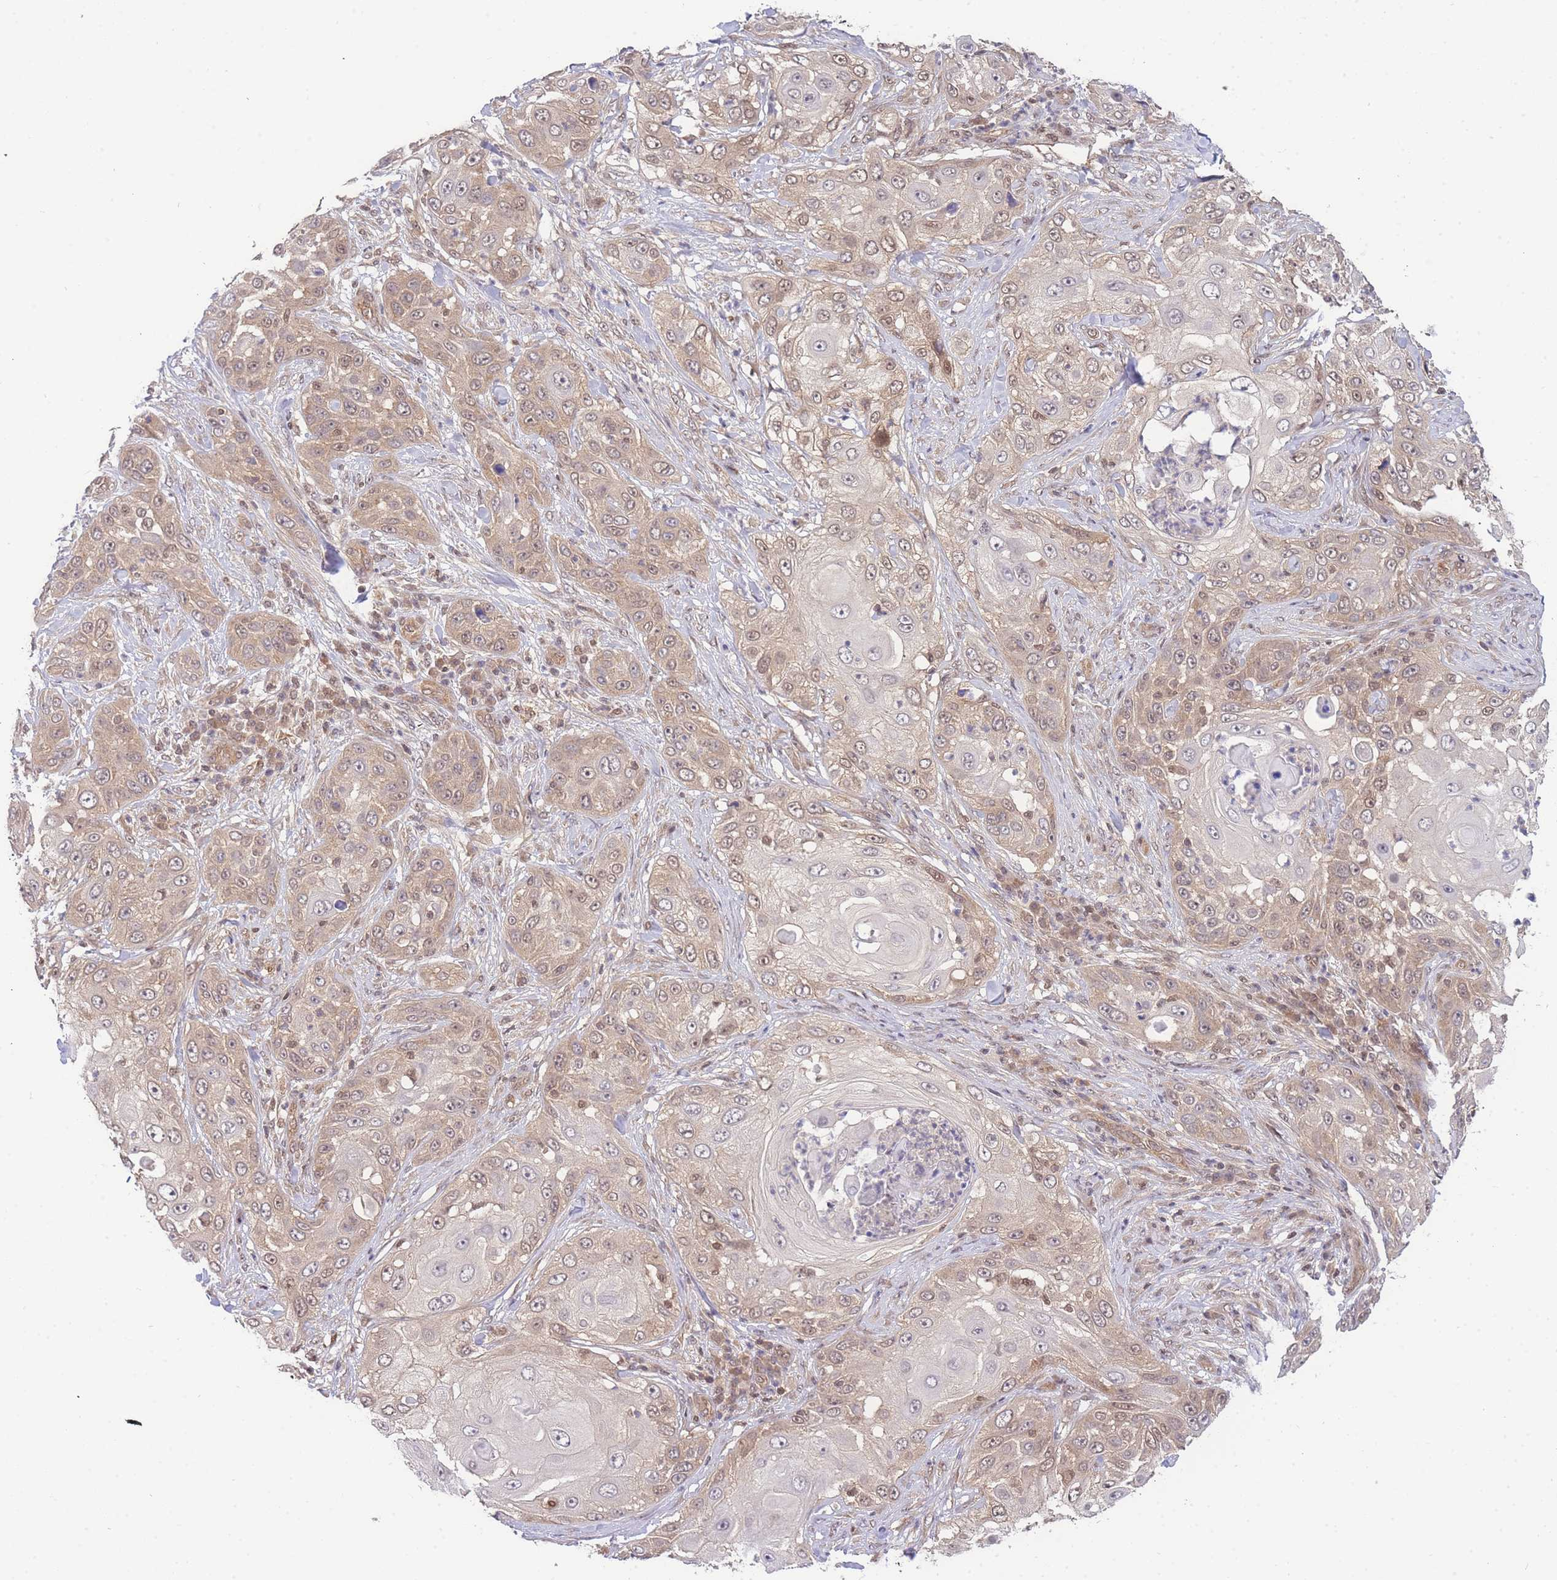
{"staining": {"intensity": "weak", "quantity": ">75%", "location": "cytoplasmic/membranous,nuclear"}, "tissue": "skin cancer", "cell_type": "Tumor cells", "image_type": "cancer", "snomed": [{"axis": "morphology", "description": "Squamous cell carcinoma, NOS"}, {"axis": "topography", "description": "Skin"}], "caption": "Weak cytoplasmic/membranous and nuclear staining for a protein is present in about >75% of tumor cells of skin cancer using IHC.", "gene": "KIAA1191", "patient": {"sex": "female", "age": 44}}